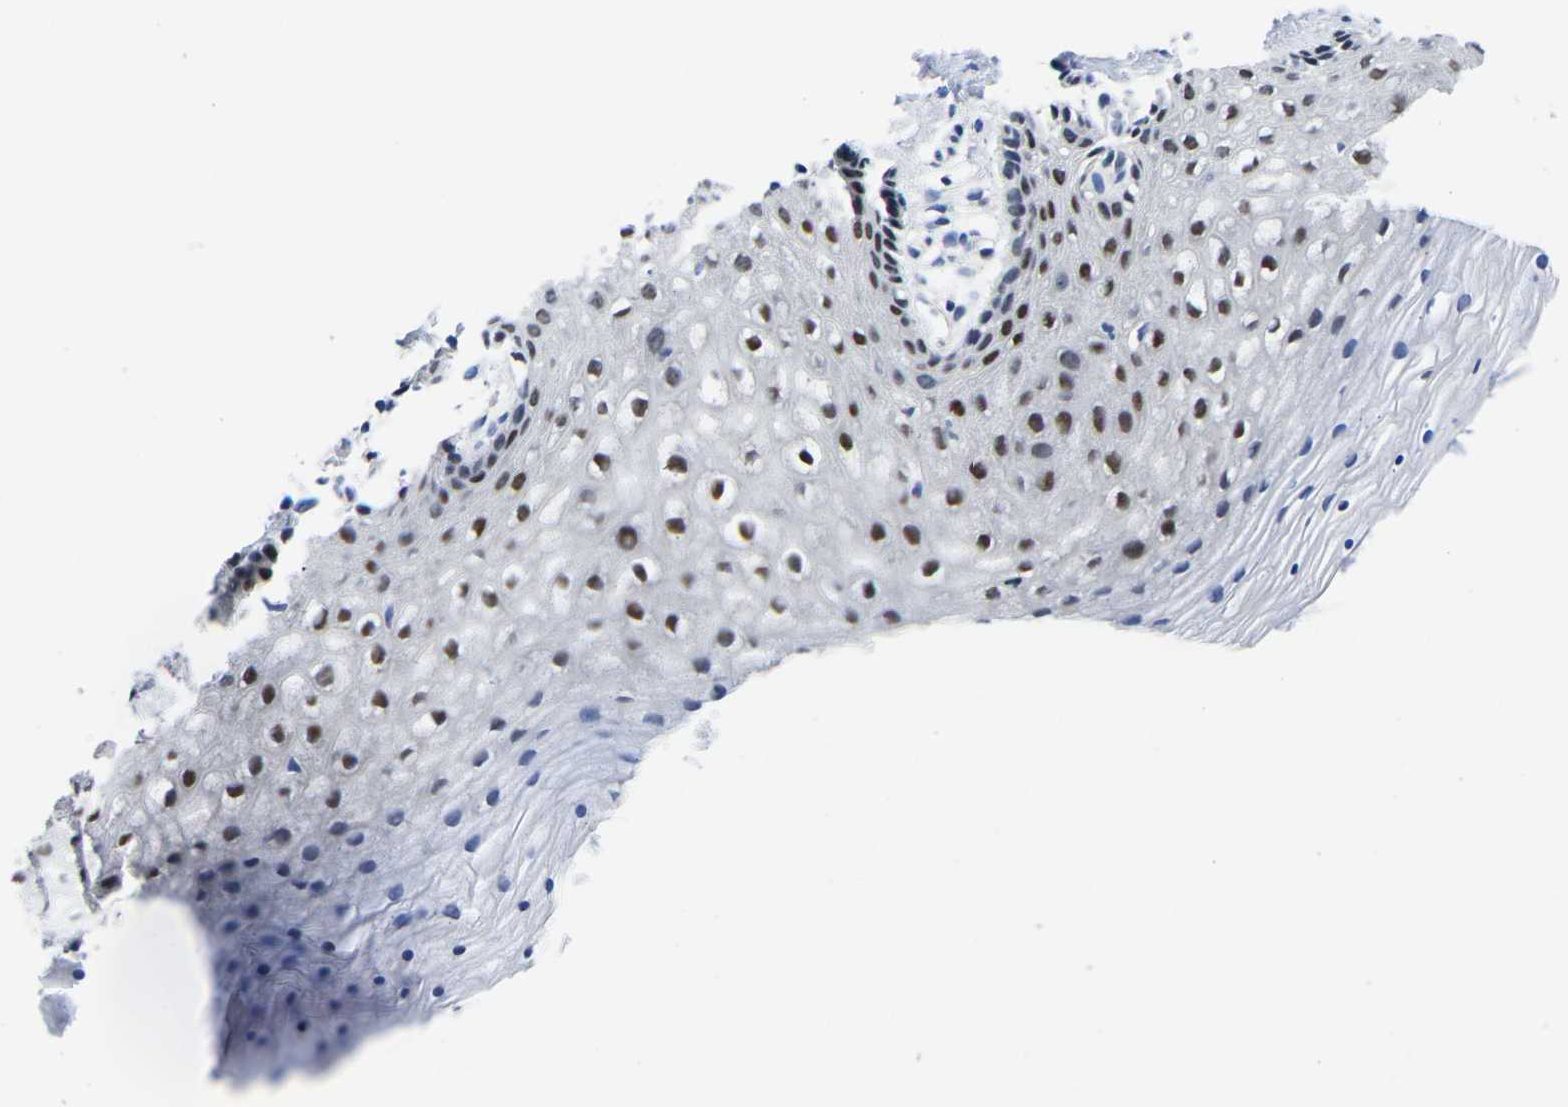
{"staining": {"intensity": "strong", "quantity": "25%-75%", "location": "nuclear"}, "tissue": "vagina", "cell_type": "Squamous epithelial cells", "image_type": "normal", "snomed": [{"axis": "morphology", "description": "Normal tissue, NOS"}, {"axis": "topography", "description": "Vagina"}], "caption": "Immunohistochemical staining of normal human vagina exhibits strong nuclear protein positivity in approximately 25%-75% of squamous epithelial cells.", "gene": "PTRHD1", "patient": {"sex": "female", "age": 32}}